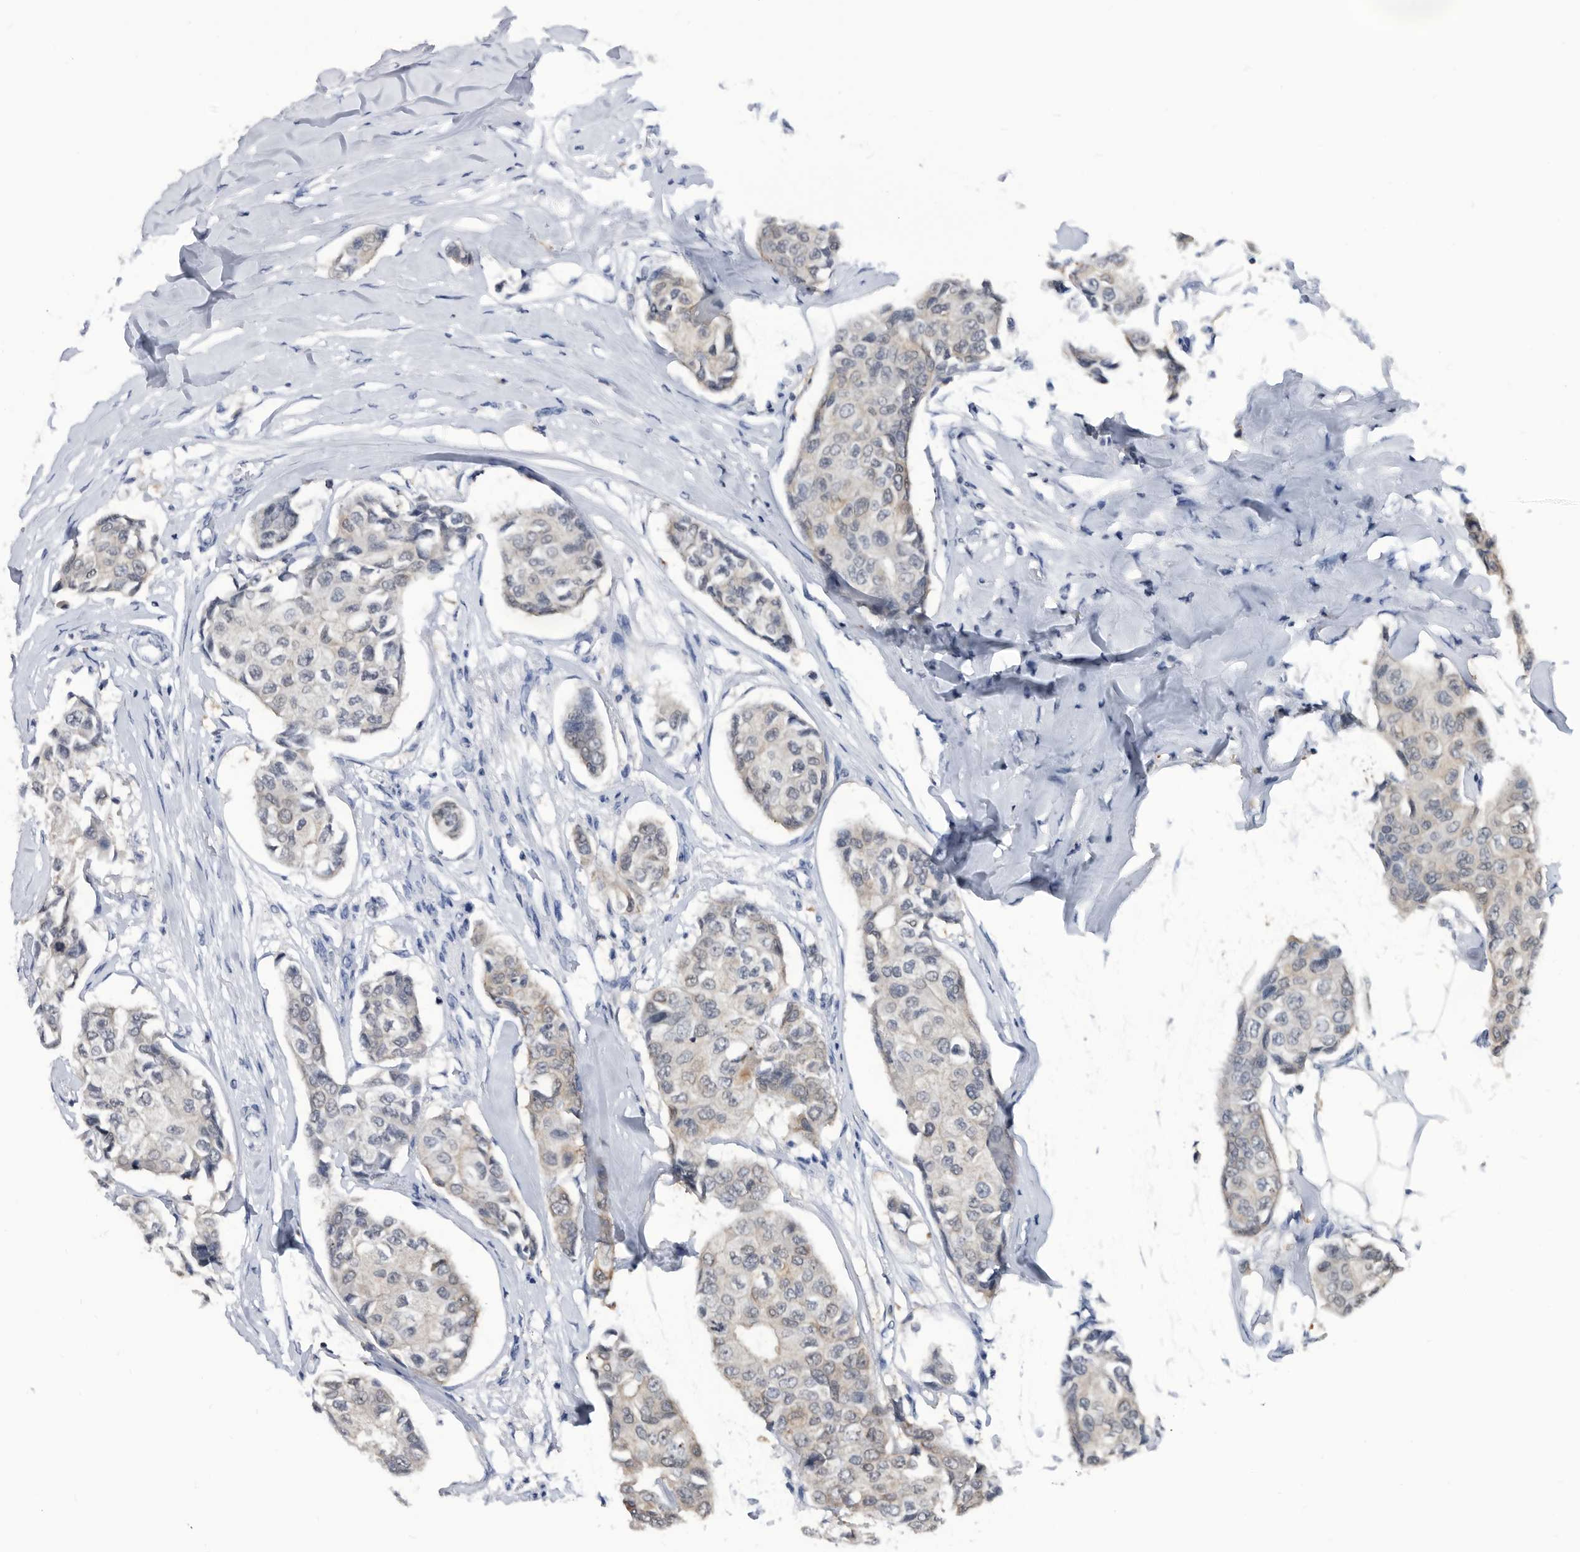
{"staining": {"intensity": "weak", "quantity": "<25%", "location": "cytoplasmic/membranous"}, "tissue": "breast cancer", "cell_type": "Tumor cells", "image_type": "cancer", "snomed": [{"axis": "morphology", "description": "Duct carcinoma"}, {"axis": "topography", "description": "Breast"}], "caption": "Immunohistochemical staining of breast intraductal carcinoma reveals no significant staining in tumor cells. (DAB IHC with hematoxylin counter stain).", "gene": "TSTD1", "patient": {"sex": "female", "age": 80}}